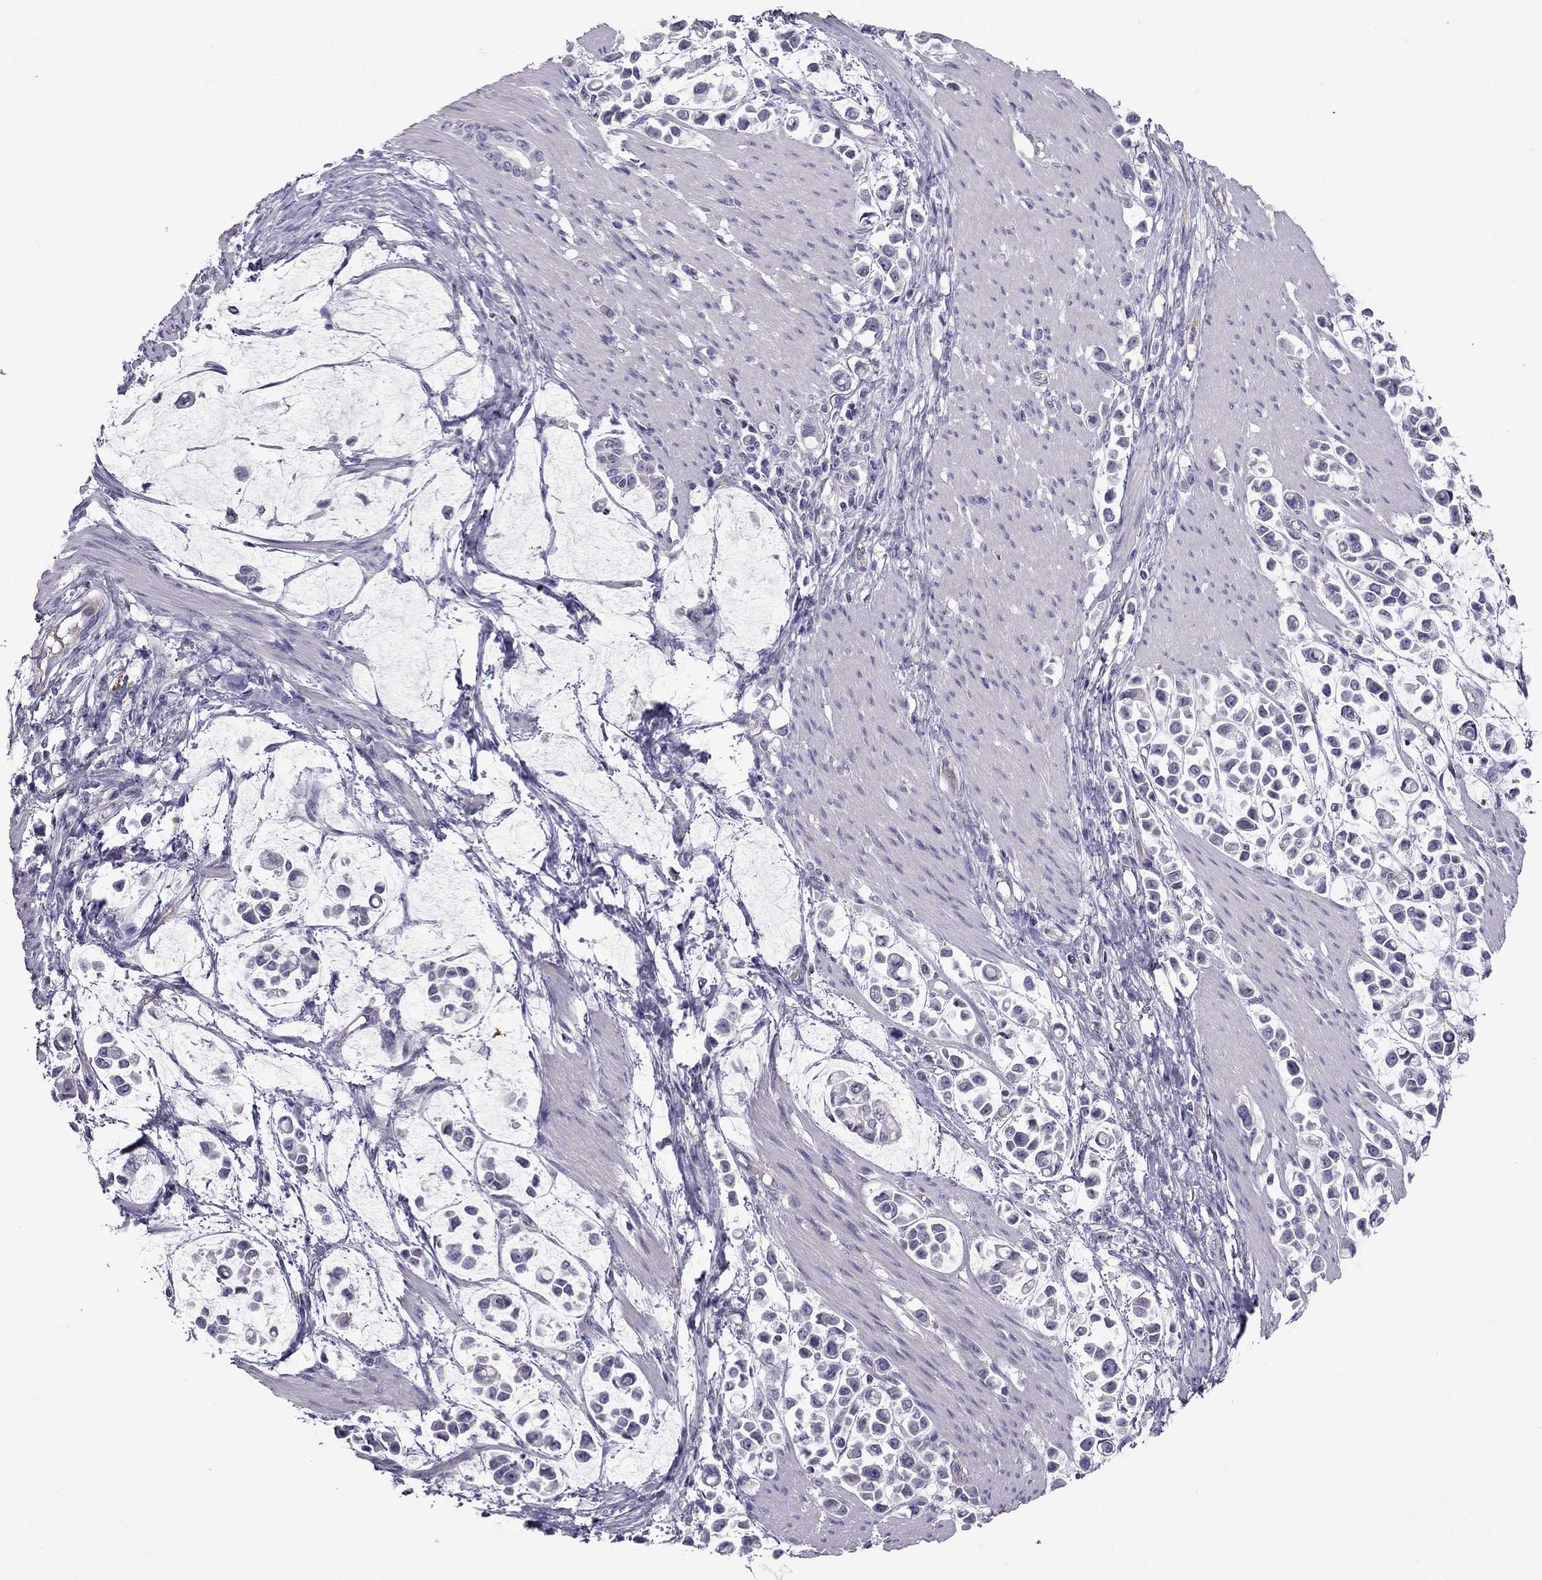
{"staining": {"intensity": "negative", "quantity": "none", "location": "none"}, "tissue": "stomach cancer", "cell_type": "Tumor cells", "image_type": "cancer", "snomed": [{"axis": "morphology", "description": "Adenocarcinoma, NOS"}, {"axis": "topography", "description": "Stomach"}], "caption": "Immunohistochemistry photomicrograph of stomach adenocarcinoma stained for a protein (brown), which shows no positivity in tumor cells.", "gene": "STOML3", "patient": {"sex": "male", "age": 82}}